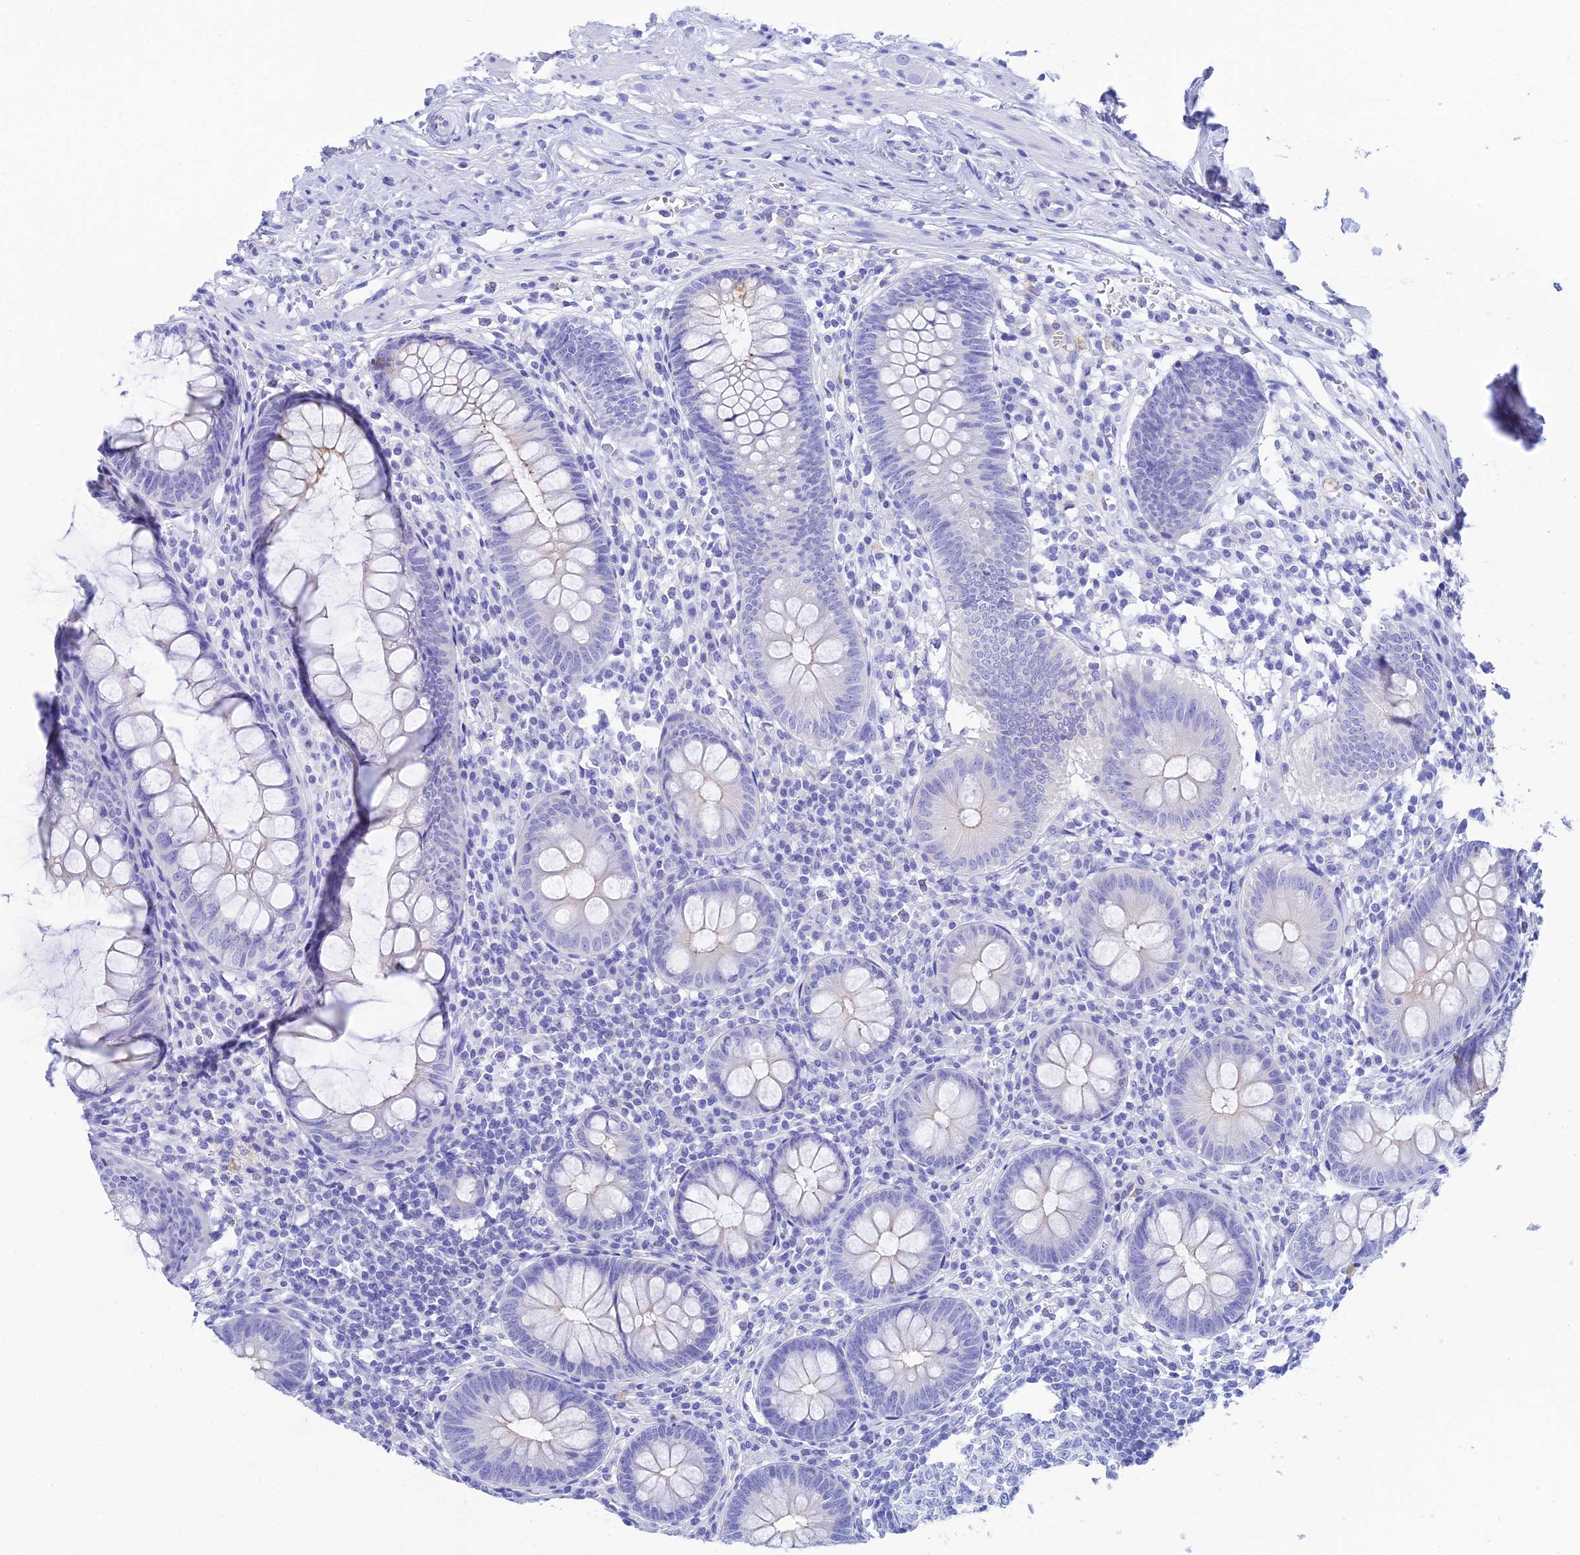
{"staining": {"intensity": "negative", "quantity": "none", "location": "none"}, "tissue": "appendix", "cell_type": "Glandular cells", "image_type": "normal", "snomed": [{"axis": "morphology", "description": "Normal tissue, NOS"}, {"axis": "topography", "description": "Appendix"}], "caption": "Immunohistochemistry photomicrograph of normal appendix stained for a protein (brown), which shows no expression in glandular cells.", "gene": "REG1A", "patient": {"sex": "male", "age": 56}}